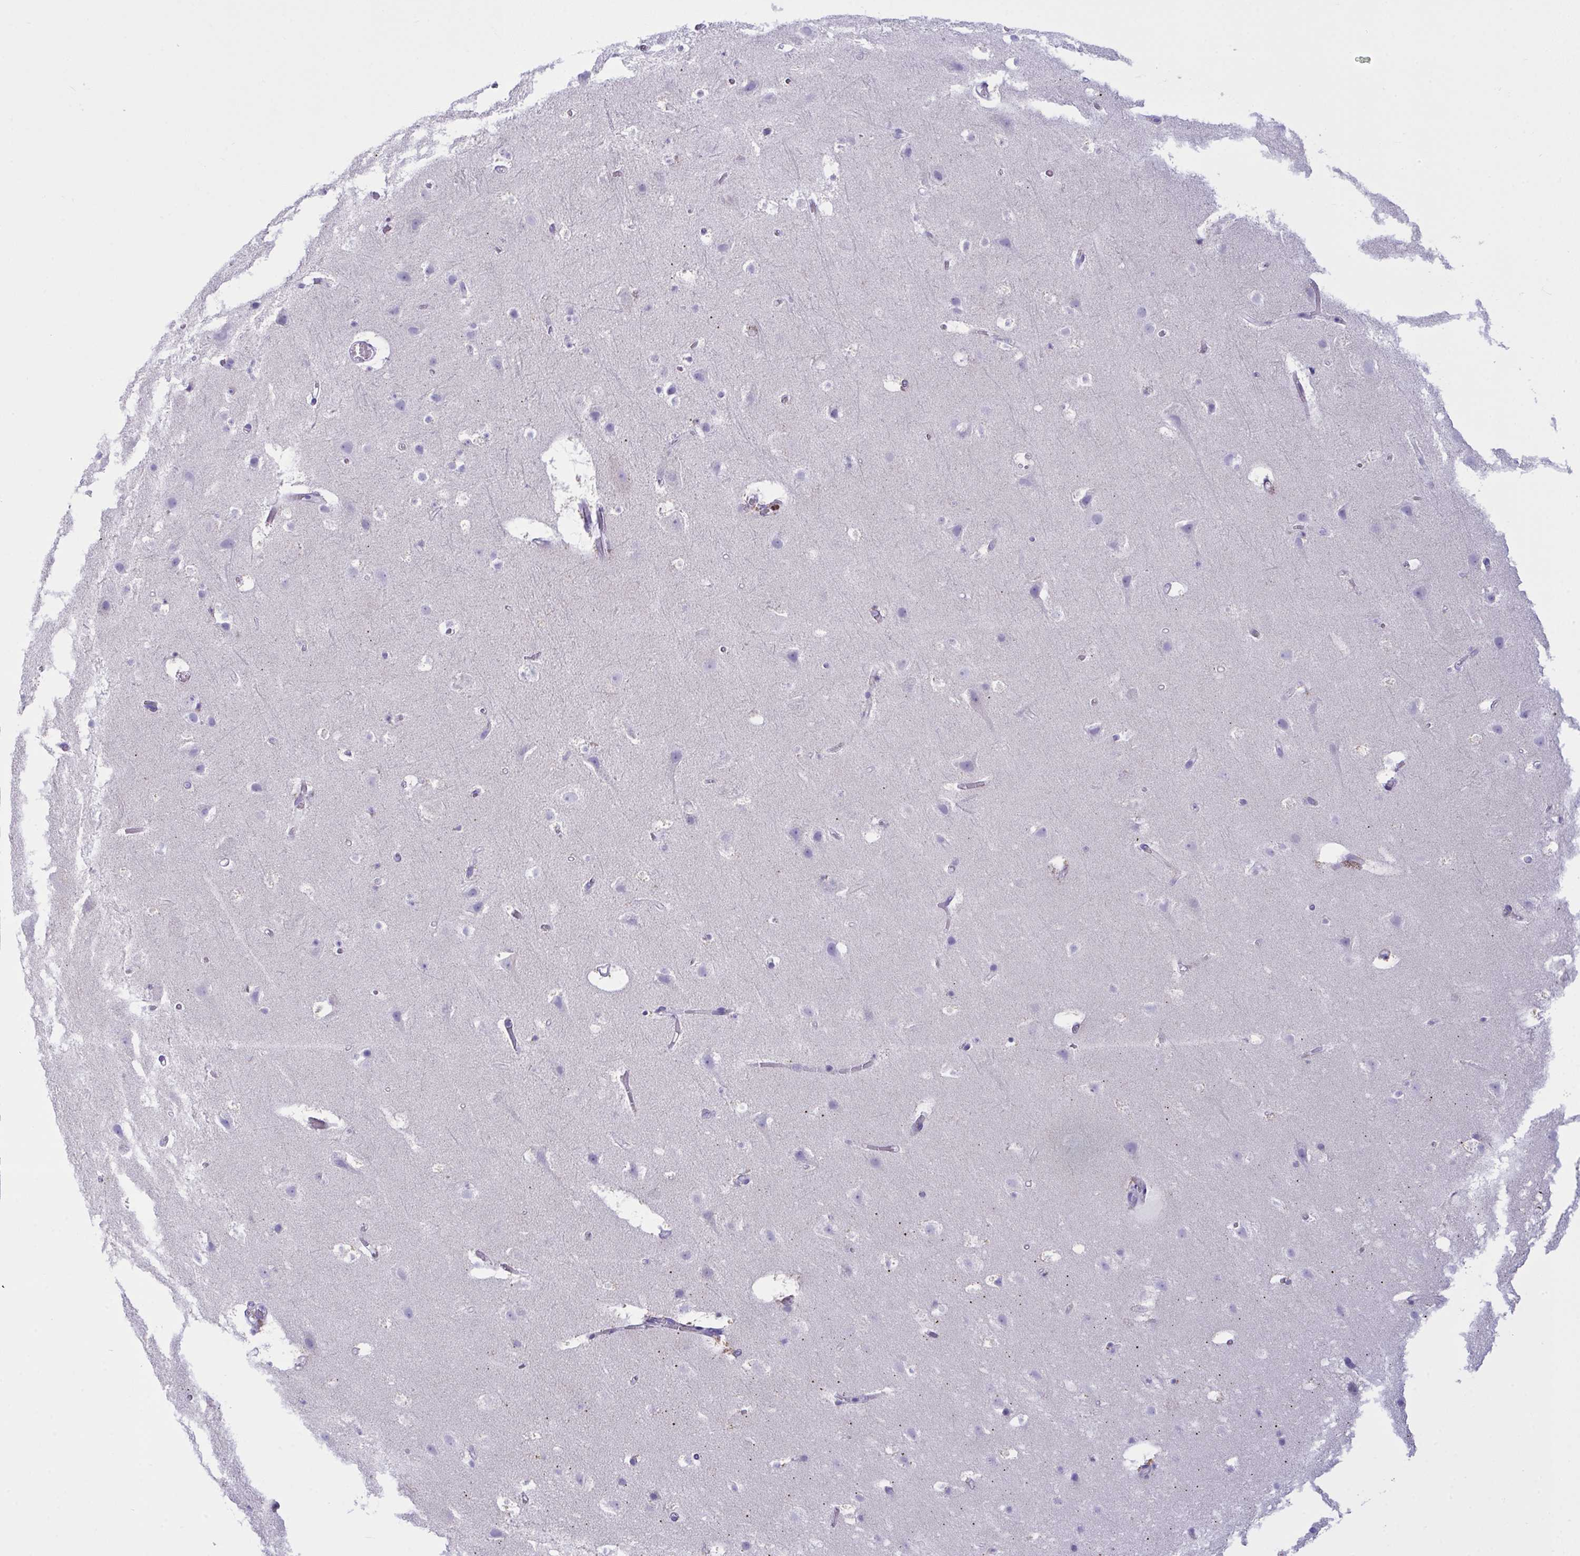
{"staining": {"intensity": "negative", "quantity": "none", "location": "none"}, "tissue": "cerebral cortex", "cell_type": "Endothelial cells", "image_type": "normal", "snomed": [{"axis": "morphology", "description": "Normal tissue, NOS"}, {"axis": "topography", "description": "Cerebral cortex"}], "caption": "This is a histopathology image of IHC staining of benign cerebral cortex, which shows no positivity in endothelial cells.", "gene": "BBS1", "patient": {"sex": "female", "age": 42}}